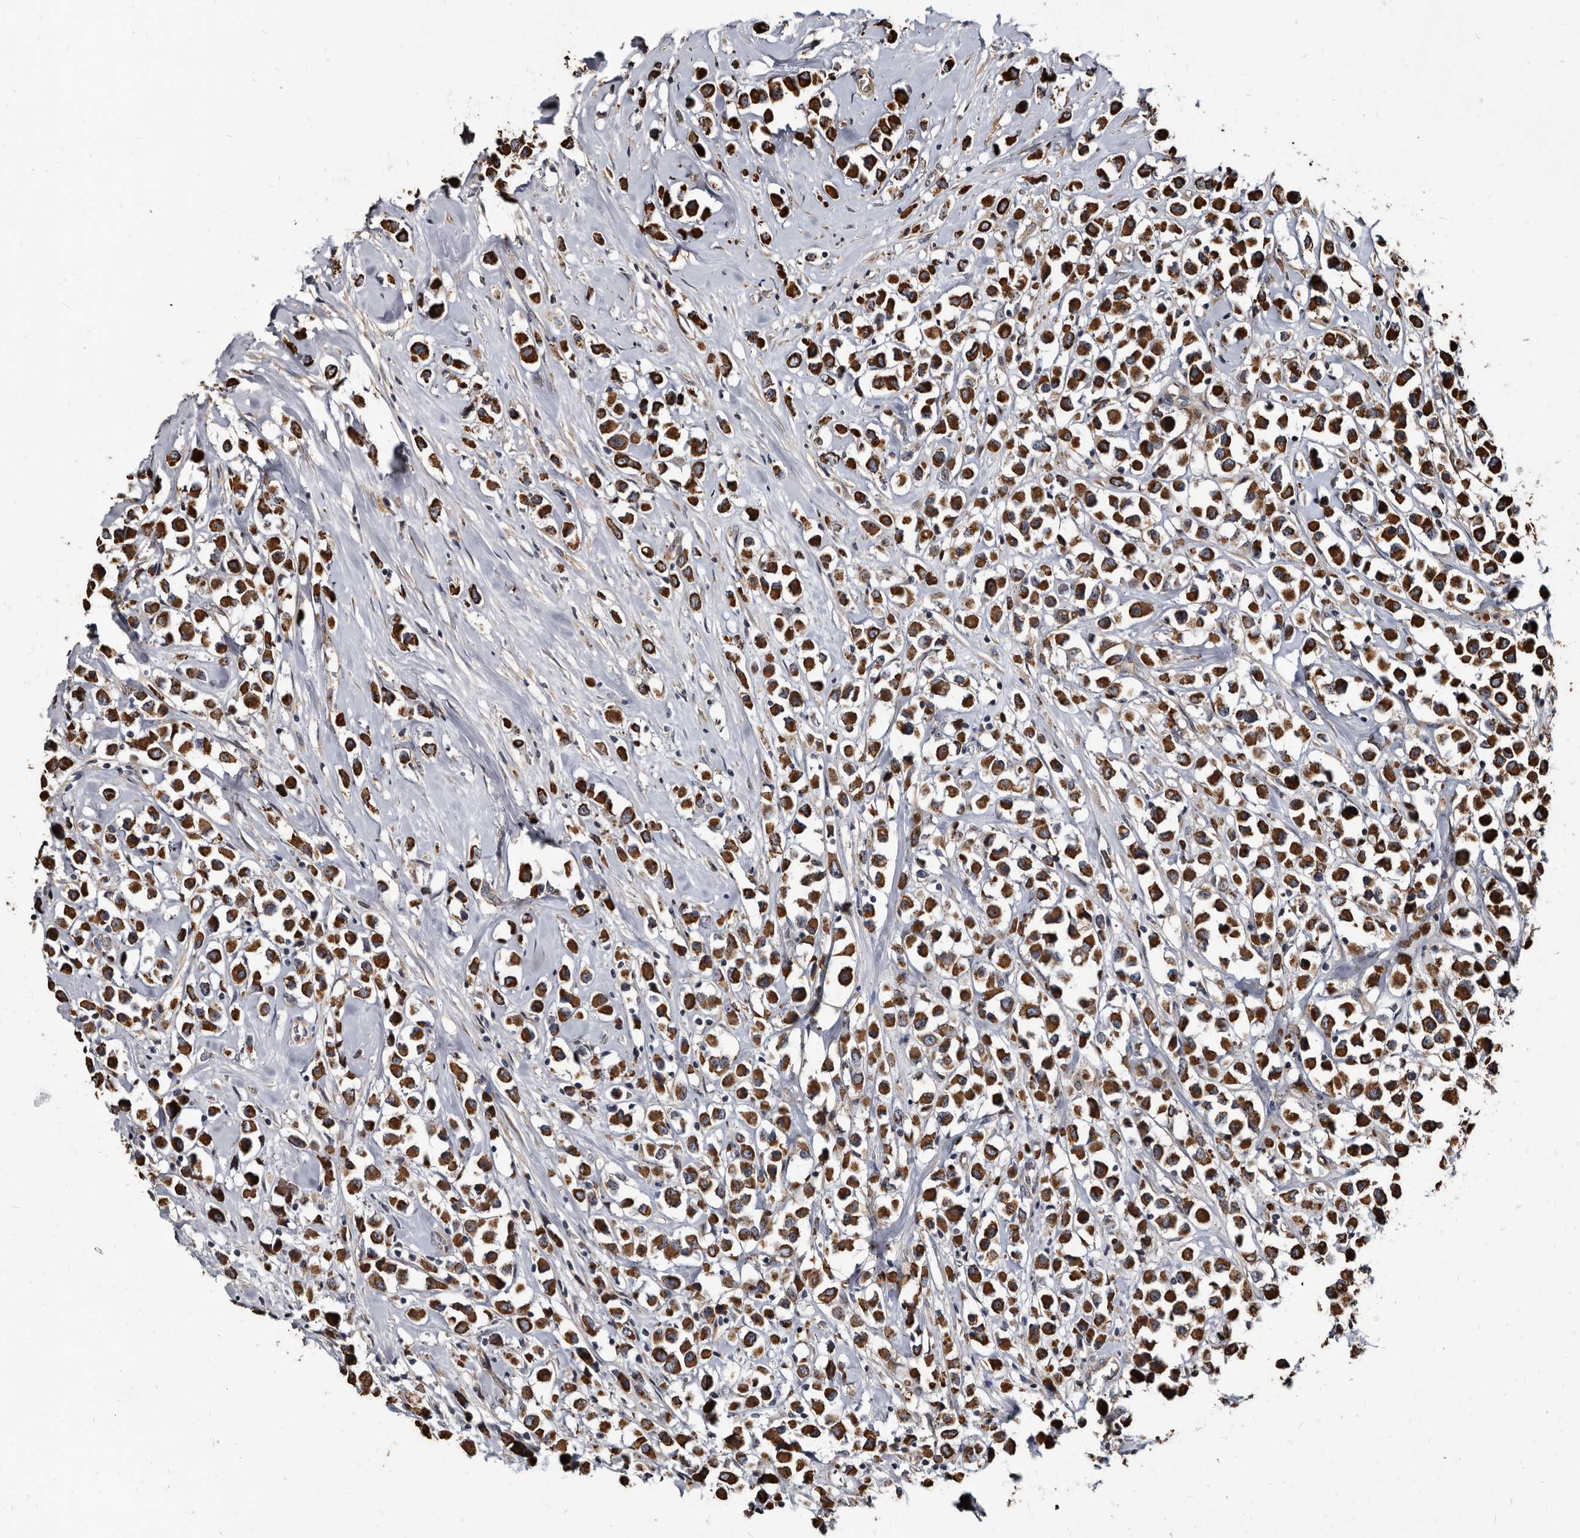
{"staining": {"intensity": "strong", "quantity": ">75%", "location": "cytoplasmic/membranous"}, "tissue": "breast cancer", "cell_type": "Tumor cells", "image_type": "cancer", "snomed": [{"axis": "morphology", "description": "Duct carcinoma"}, {"axis": "topography", "description": "Breast"}], "caption": "Brown immunohistochemical staining in human breast cancer (invasive ductal carcinoma) reveals strong cytoplasmic/membranous positivity in about >75% of tumor cells.", "gene": "CTSA", "patient": {"sex": "female", "age": 61}}